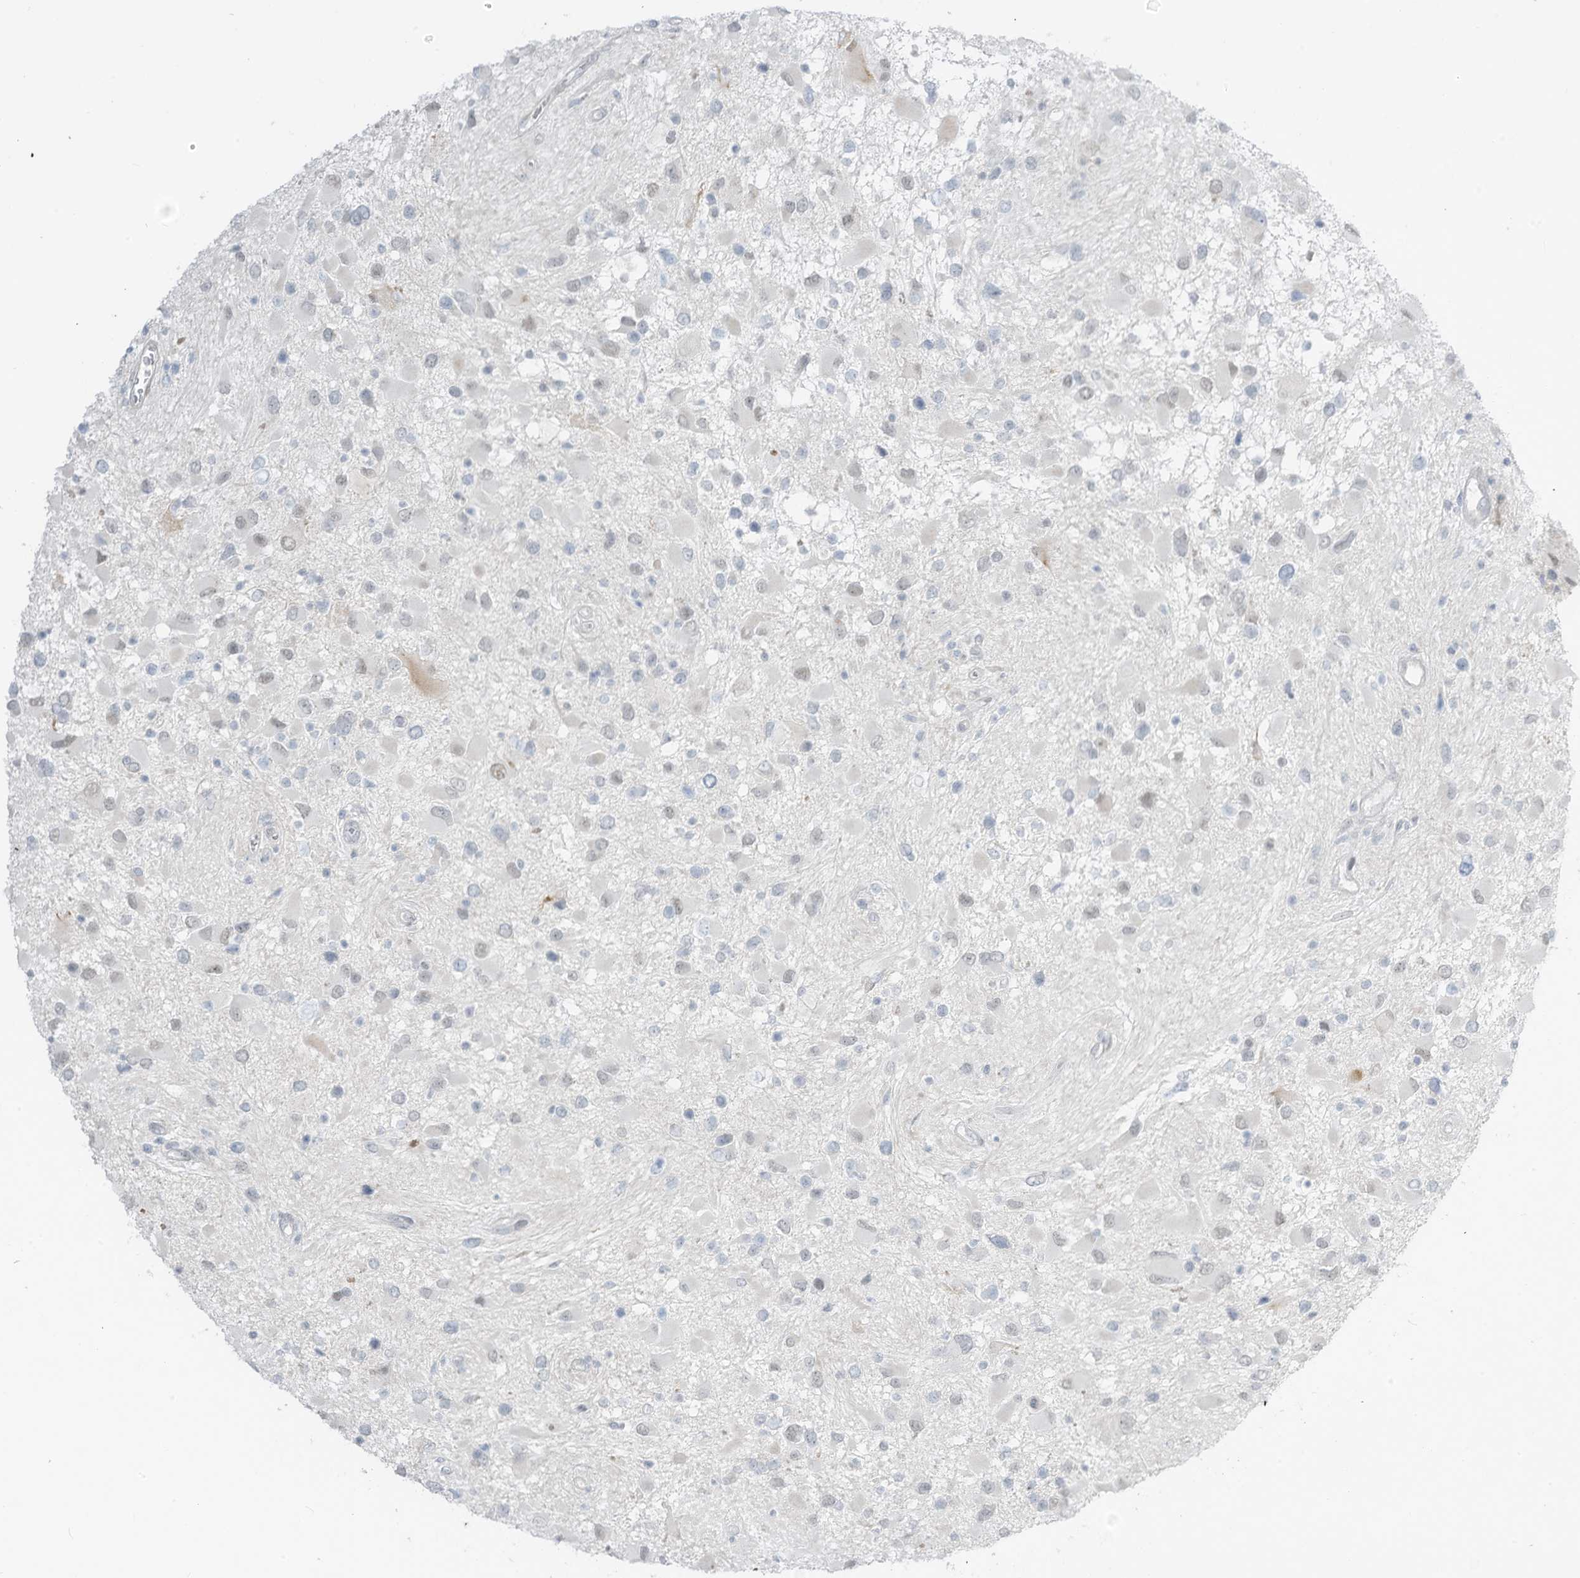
{"staining": {"intensity": "negative", "quantity": "none", "location": "none"}, "tissue": "glioma", "cell_type": "Tumor cells", "image_type": "cancer", "snomed": [{"axis": "morphology", "description": "Glioma, malignant, High grade"}, {"axis": "topography", "description": "Brain"}], "caption": "There is no significant staining in tumor cells of glioma. (Stains: DAB (3,3'-diaminobenzidine) immunohistochemistry (IHC) with hematoxylin counter stain, Microscopy: brightfield microscopy at high magnification).", "gene": "ASPRV1", "patient": {"sex": "male", "age": 53}}